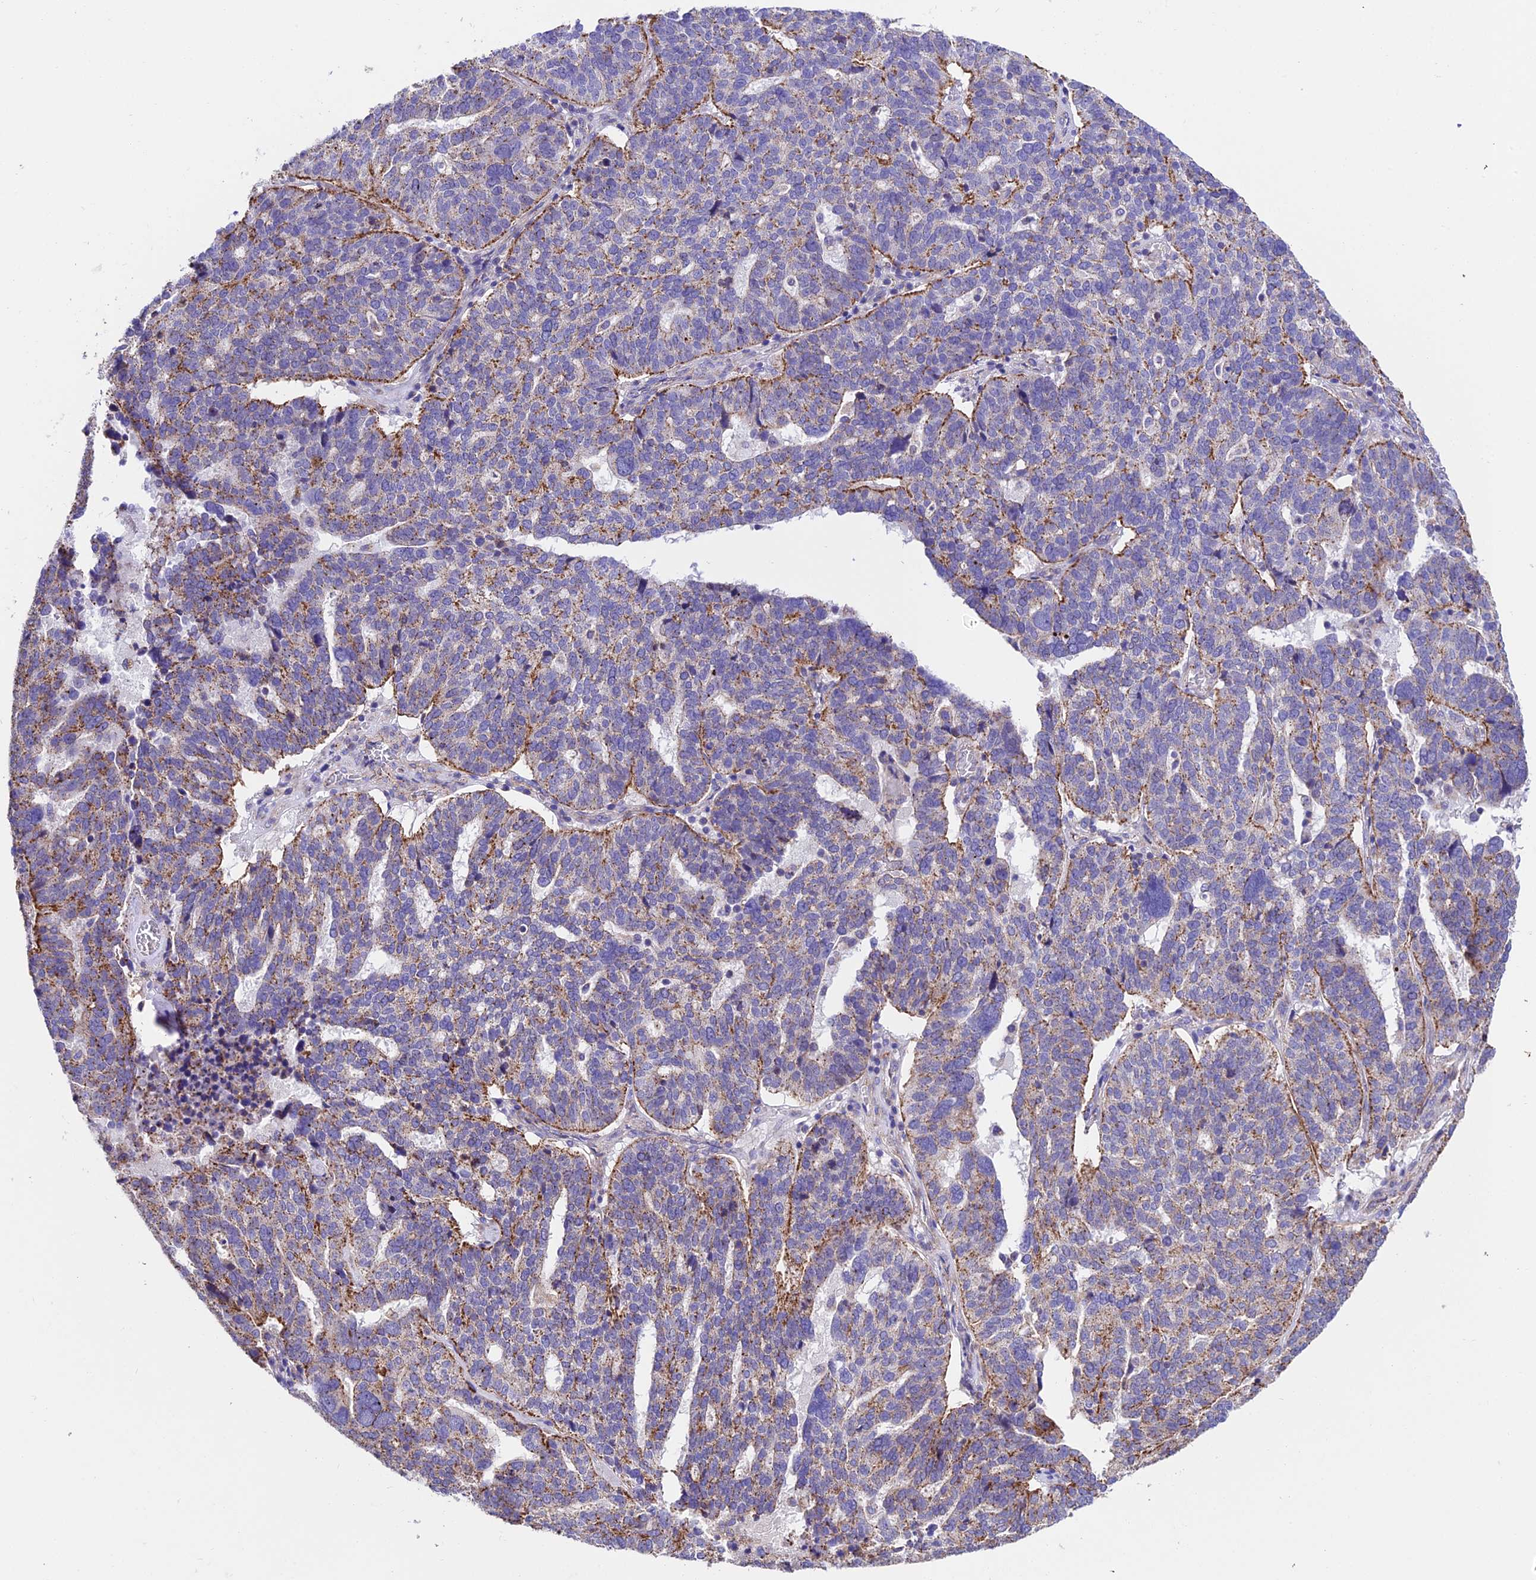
{"staining": {"intensity": "moderate", "quantity": "25%-75%", "location": "cytoplasmic/membranous"}, "tissue": "ovarian cancer", "cell_type": "Tumor cells", "image_type": "cancer", "snomed": [{"axis": "morphology", "description": "Cystadenocarcinoma, serous, NOS"}, {"axis": "topography", "description": "Ovary"}], "caption": "A photomicrograph of human ovarian cancer stained for a protein displays moderate cytoplasmic/membranous brown staining in tumor cells. (brown staining indicates protein expression, while blue staining denotes nuclei).", "gene": "QRFP", "patient": {"sex": "female", "age": 59}}